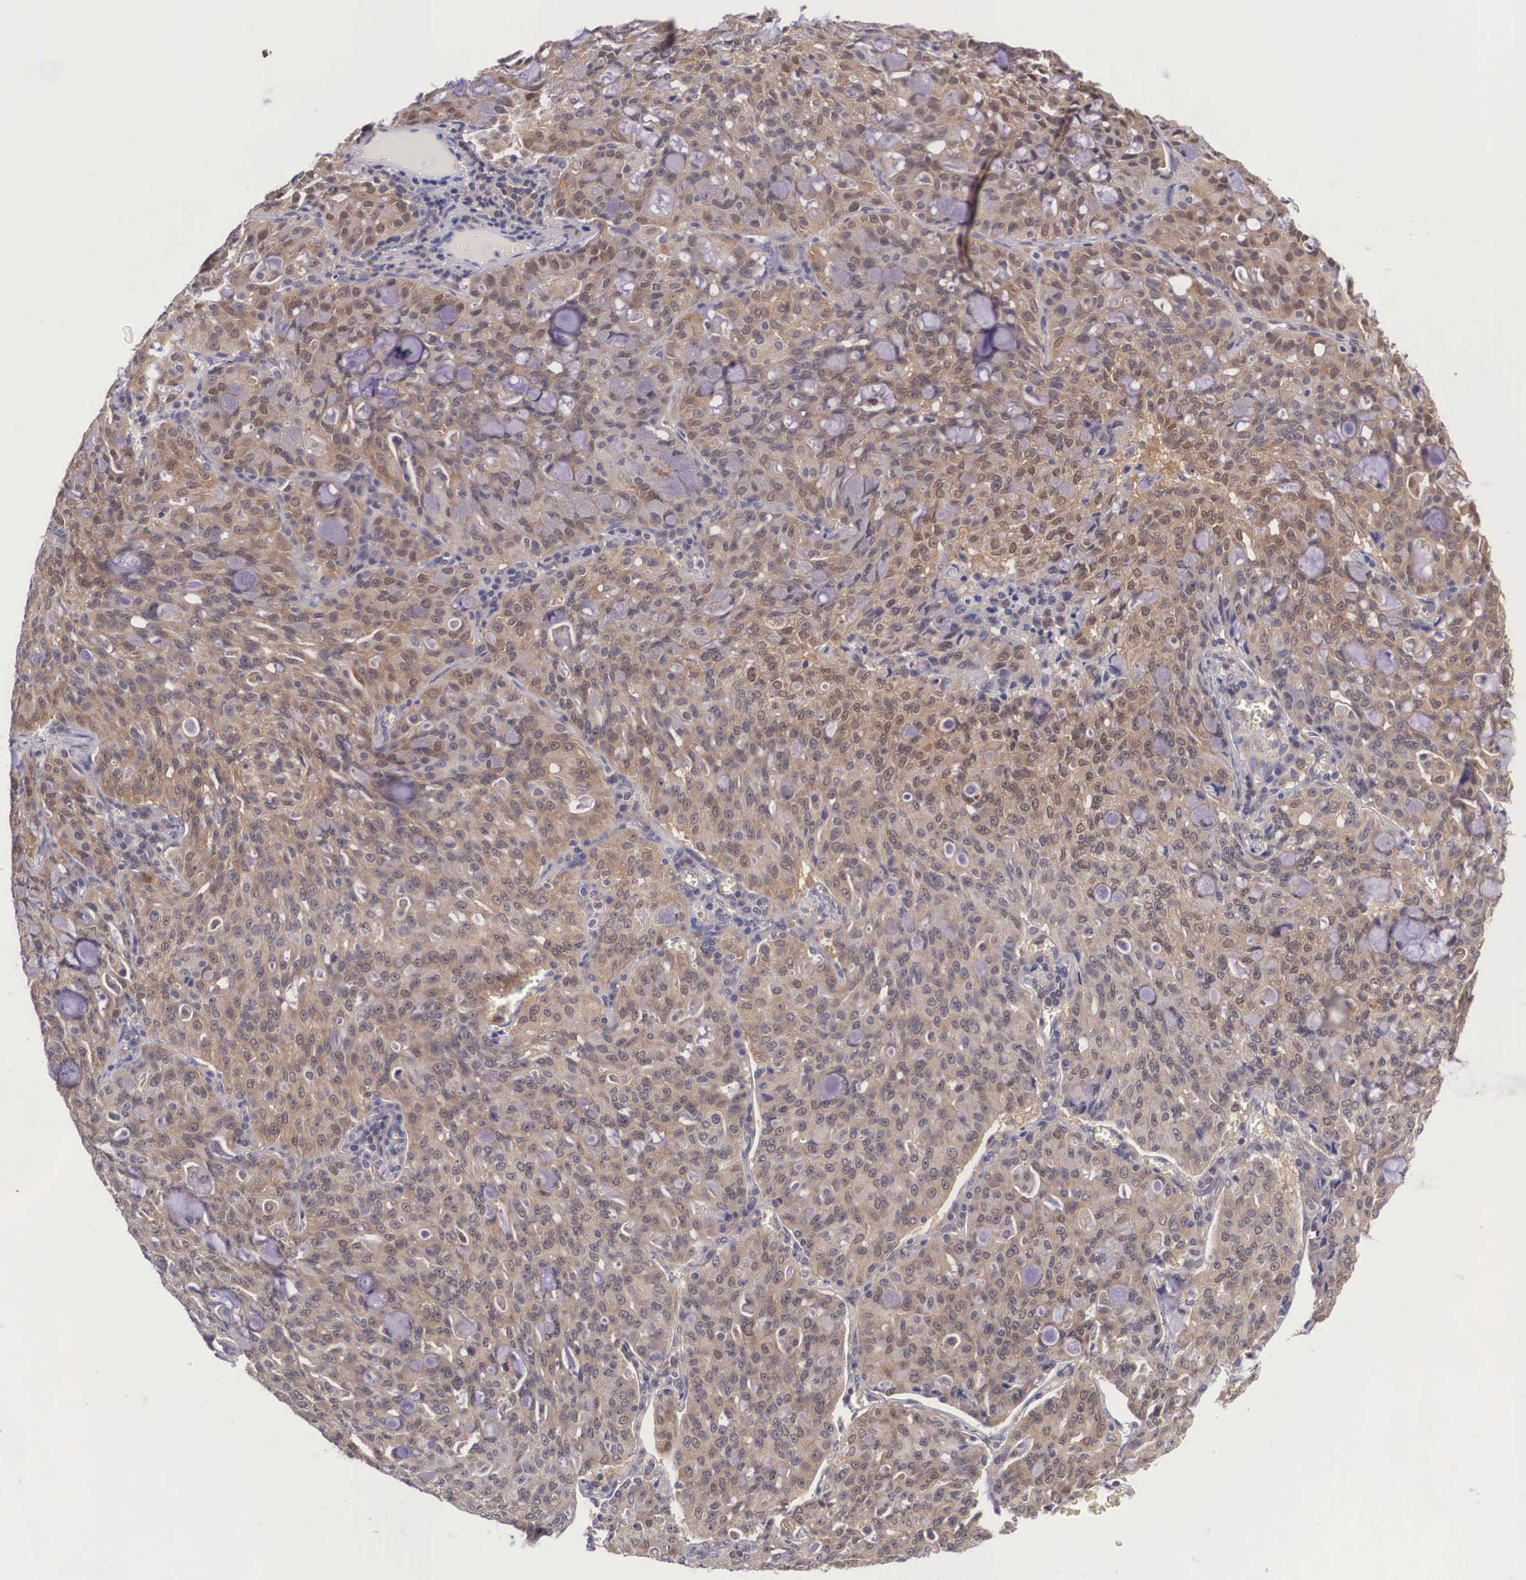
{"staining": {"intensity": "strong", "quantity": ">75%", "location": "cytoplasmic/membranous"}, "tissue": "lung cancer", "cell_type": "Tumor cells", "image_type": "cancer", "snomed": [{"axis": "morphology", "description": "Adenocarcinoma, NOS"}, {"axis": "topography", "description": "Lung"}], "caption": "Lung cancer (adenocarcinoma) stained with a protein marker displays strong staining in tumor cells.", "gene": "IGBP1", "patient": {"sex": "female", "age": 44}}